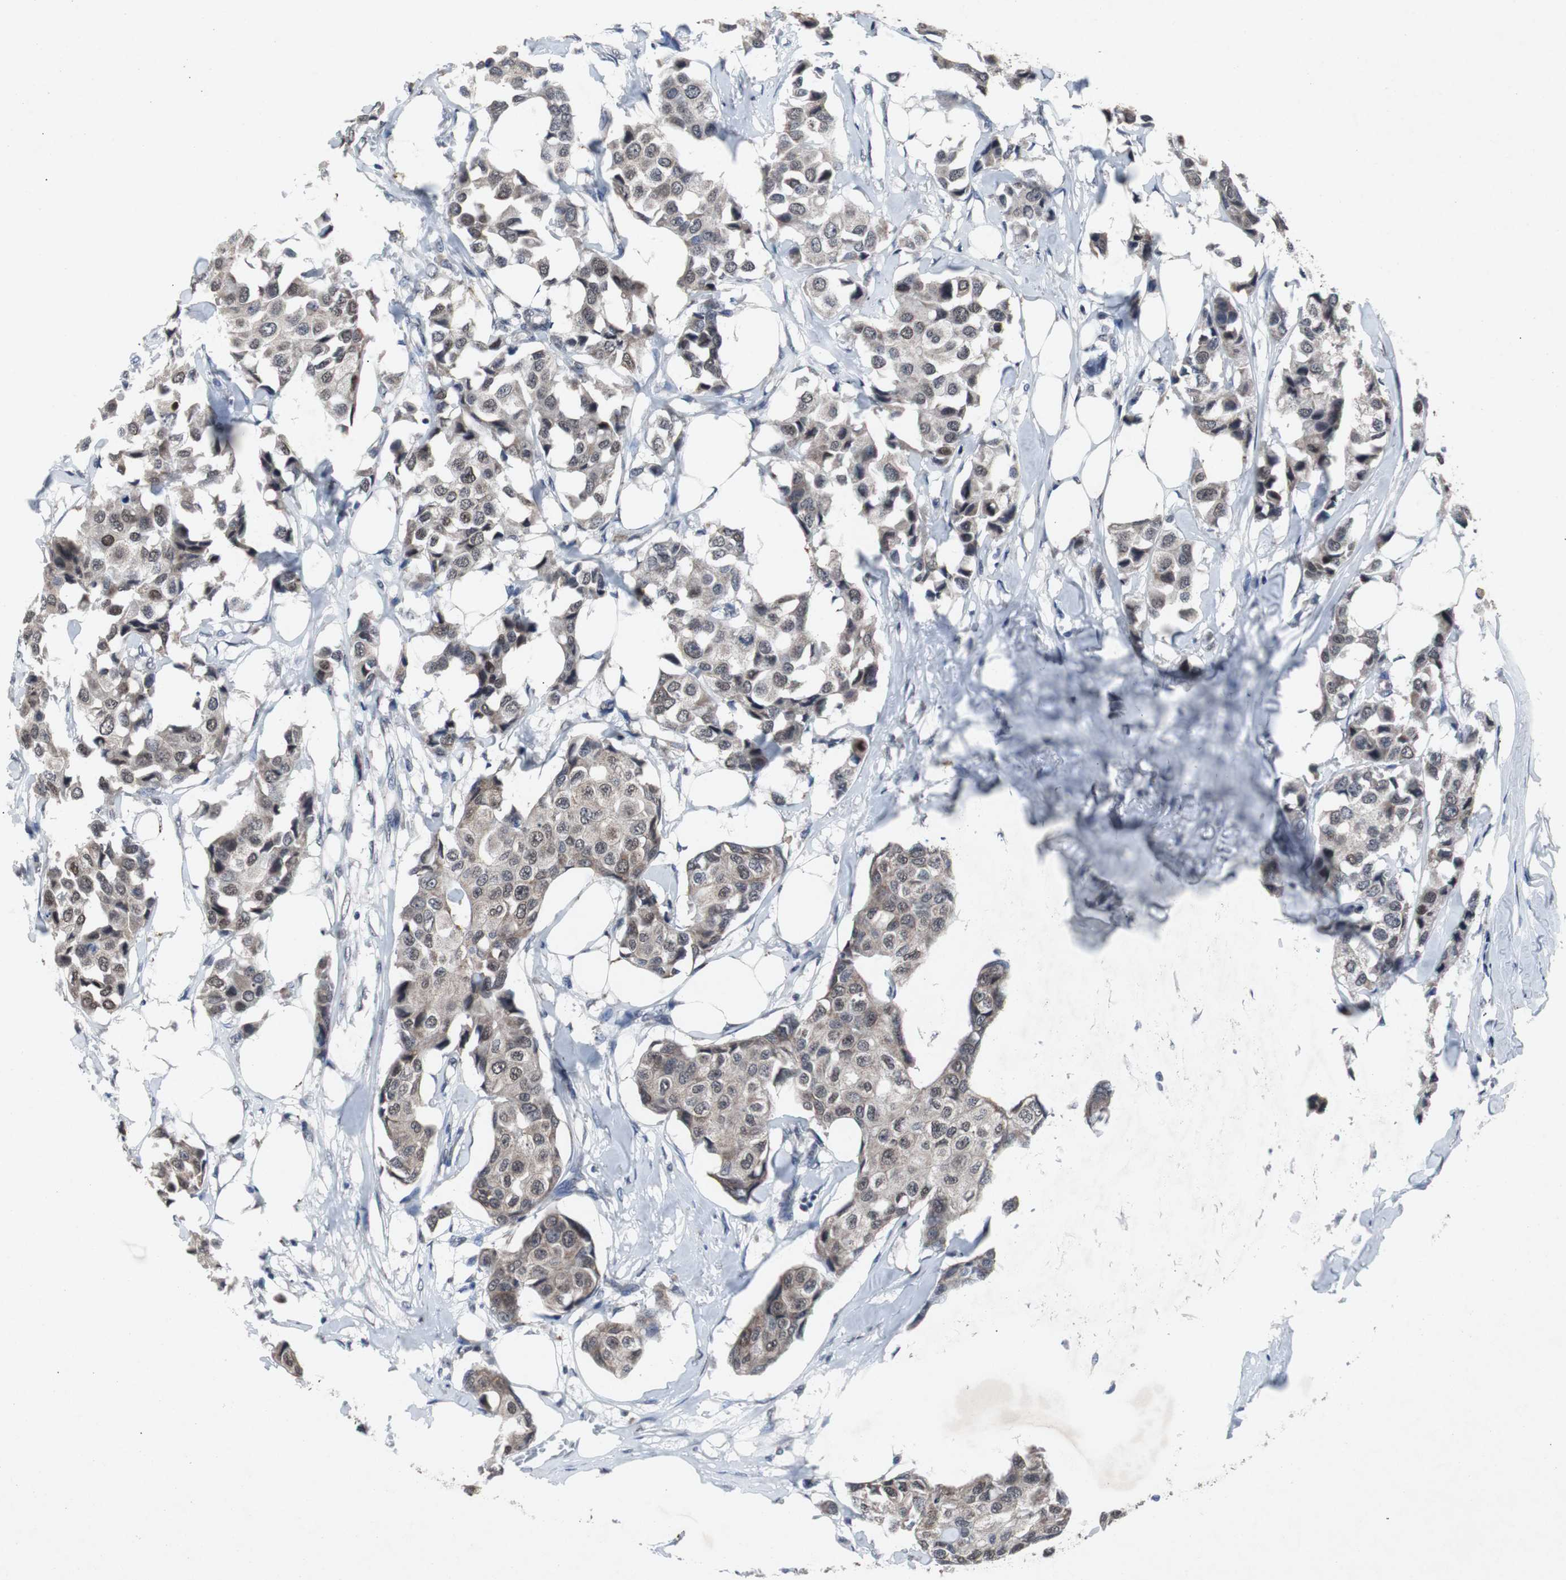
{"staining": {"intensity": "weak", "quantity": ">75%", "location": "cytoplasmic/membranous,nuclear"}, "tissue": "breast cancer", "cell_type": "Tumor cells", "image_type": "cancer", "snomed": [{"axis": "morphology", "description": "Duct carcinoma"}, {"axis": "topography", "description": "Breast"}], "caption": "Immunohistochemistry (IHC) micrograph of neoplastic tissue: breast cancer (infiltrating ductal carcinoma) stained using IHC reveals low levels of weak protein expression localized specifically in the cytoplasmic/membranous and nuclear of tumor cells, appearing as a cytoplasmic/membranous and nuclear brown color.", "gene": "RBM47", "patient": {"sex": "female", "age": 80}}